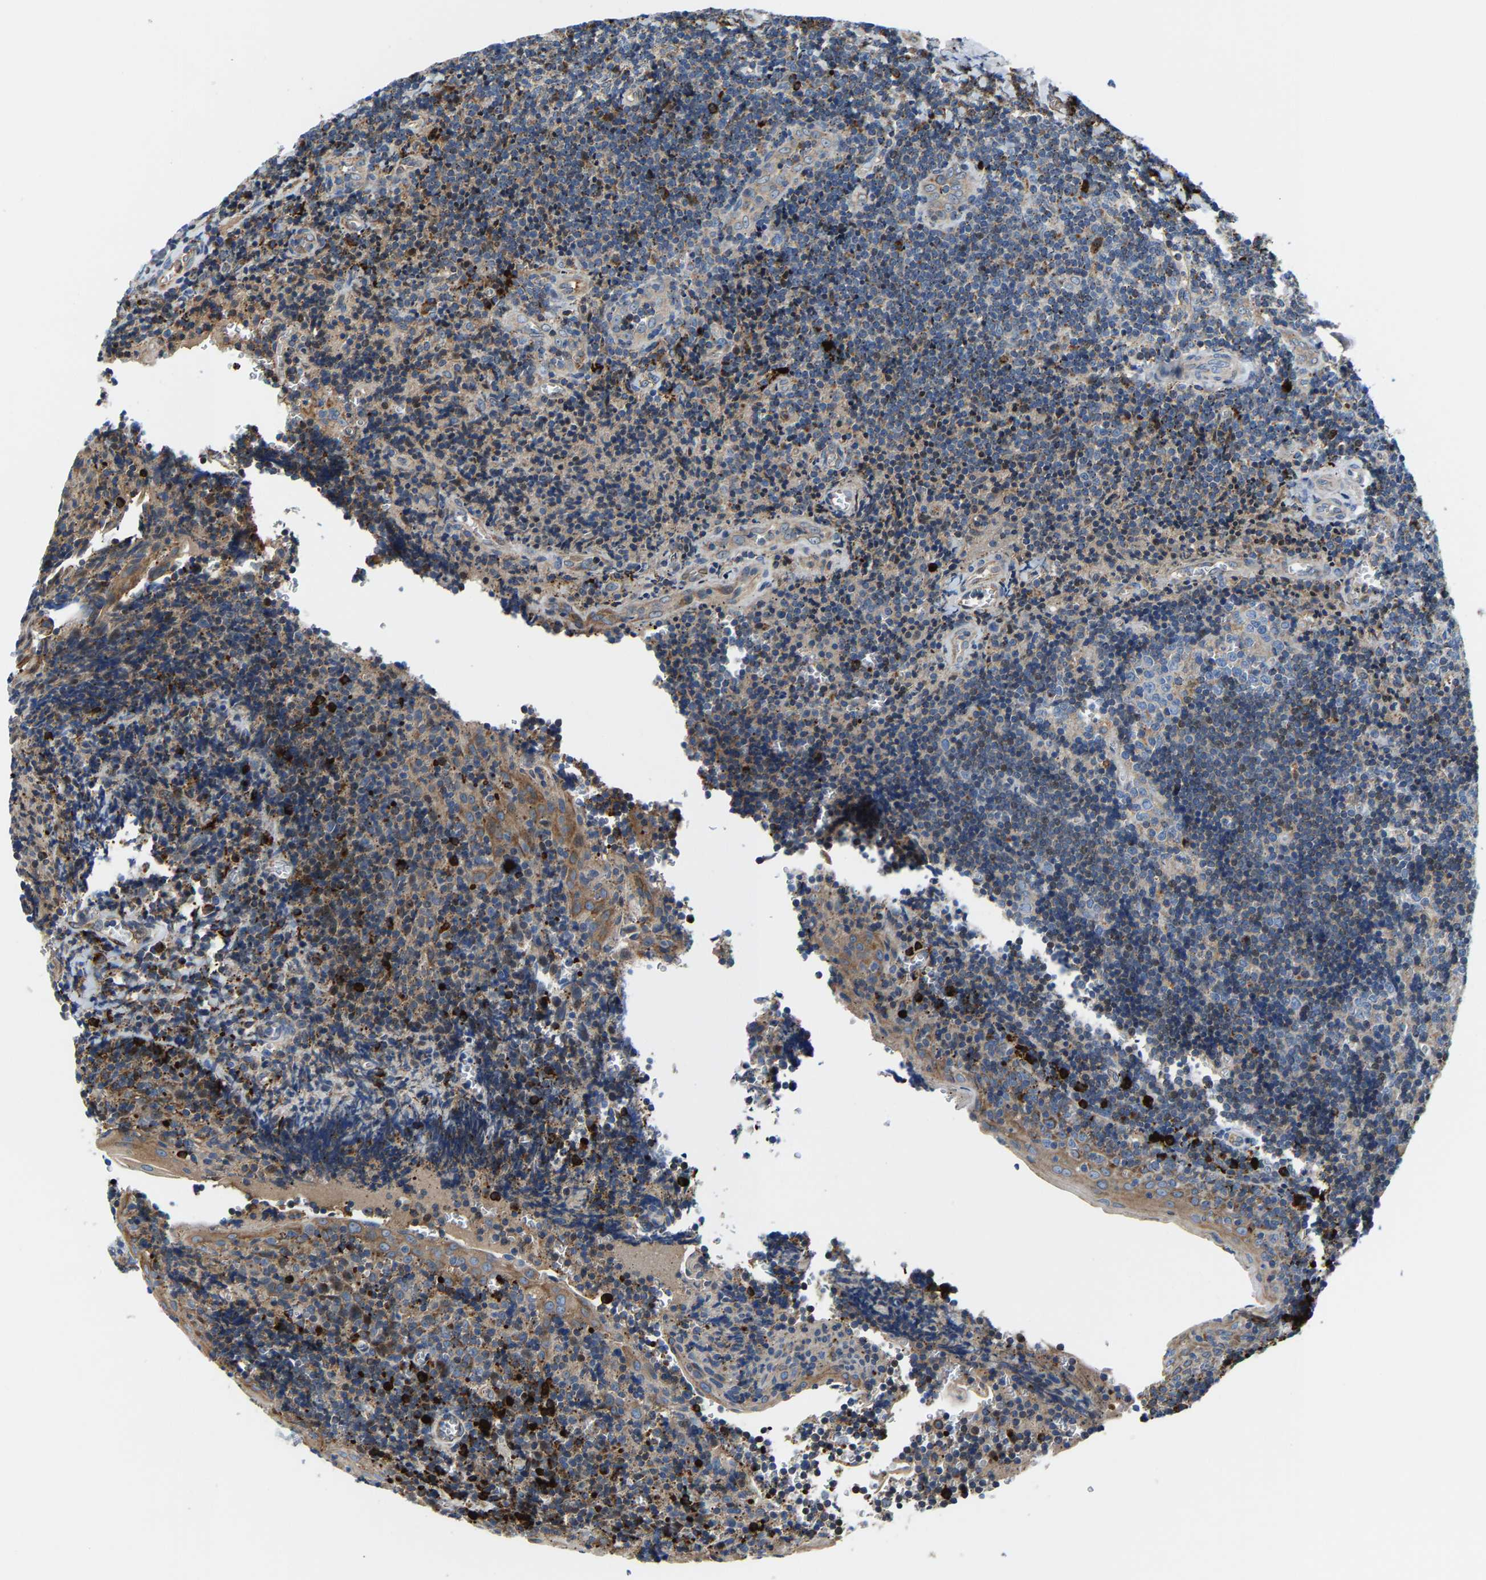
{"staining": {"intensity": "moderate", "quantity": "<25%", "location": "cytoplasmic/membranous"}, "tissue": "tonsil", "cell_type": "Germinal center cells", "image_type": "normal", "snomed": [{"axis": "morphology", "description": "Normal tissue, NOS"}, {"axis": "morphology", "description": "Inflammation, NOS"}, {"axis": "topography", "description": "Tonsil"}], "caption": "High-magnification brightfield microscopy of benign tonsil stained with DAB (3,3'-diaminobenzidine) (brown) and counterstained with hematoxylin (blue). germinal center cells exhibit moderate cytoplasmic/membranous expression is present in approximately<25% of cells.", "gene": "DPP7", "patient": {"sex": "female", "age": 31}}